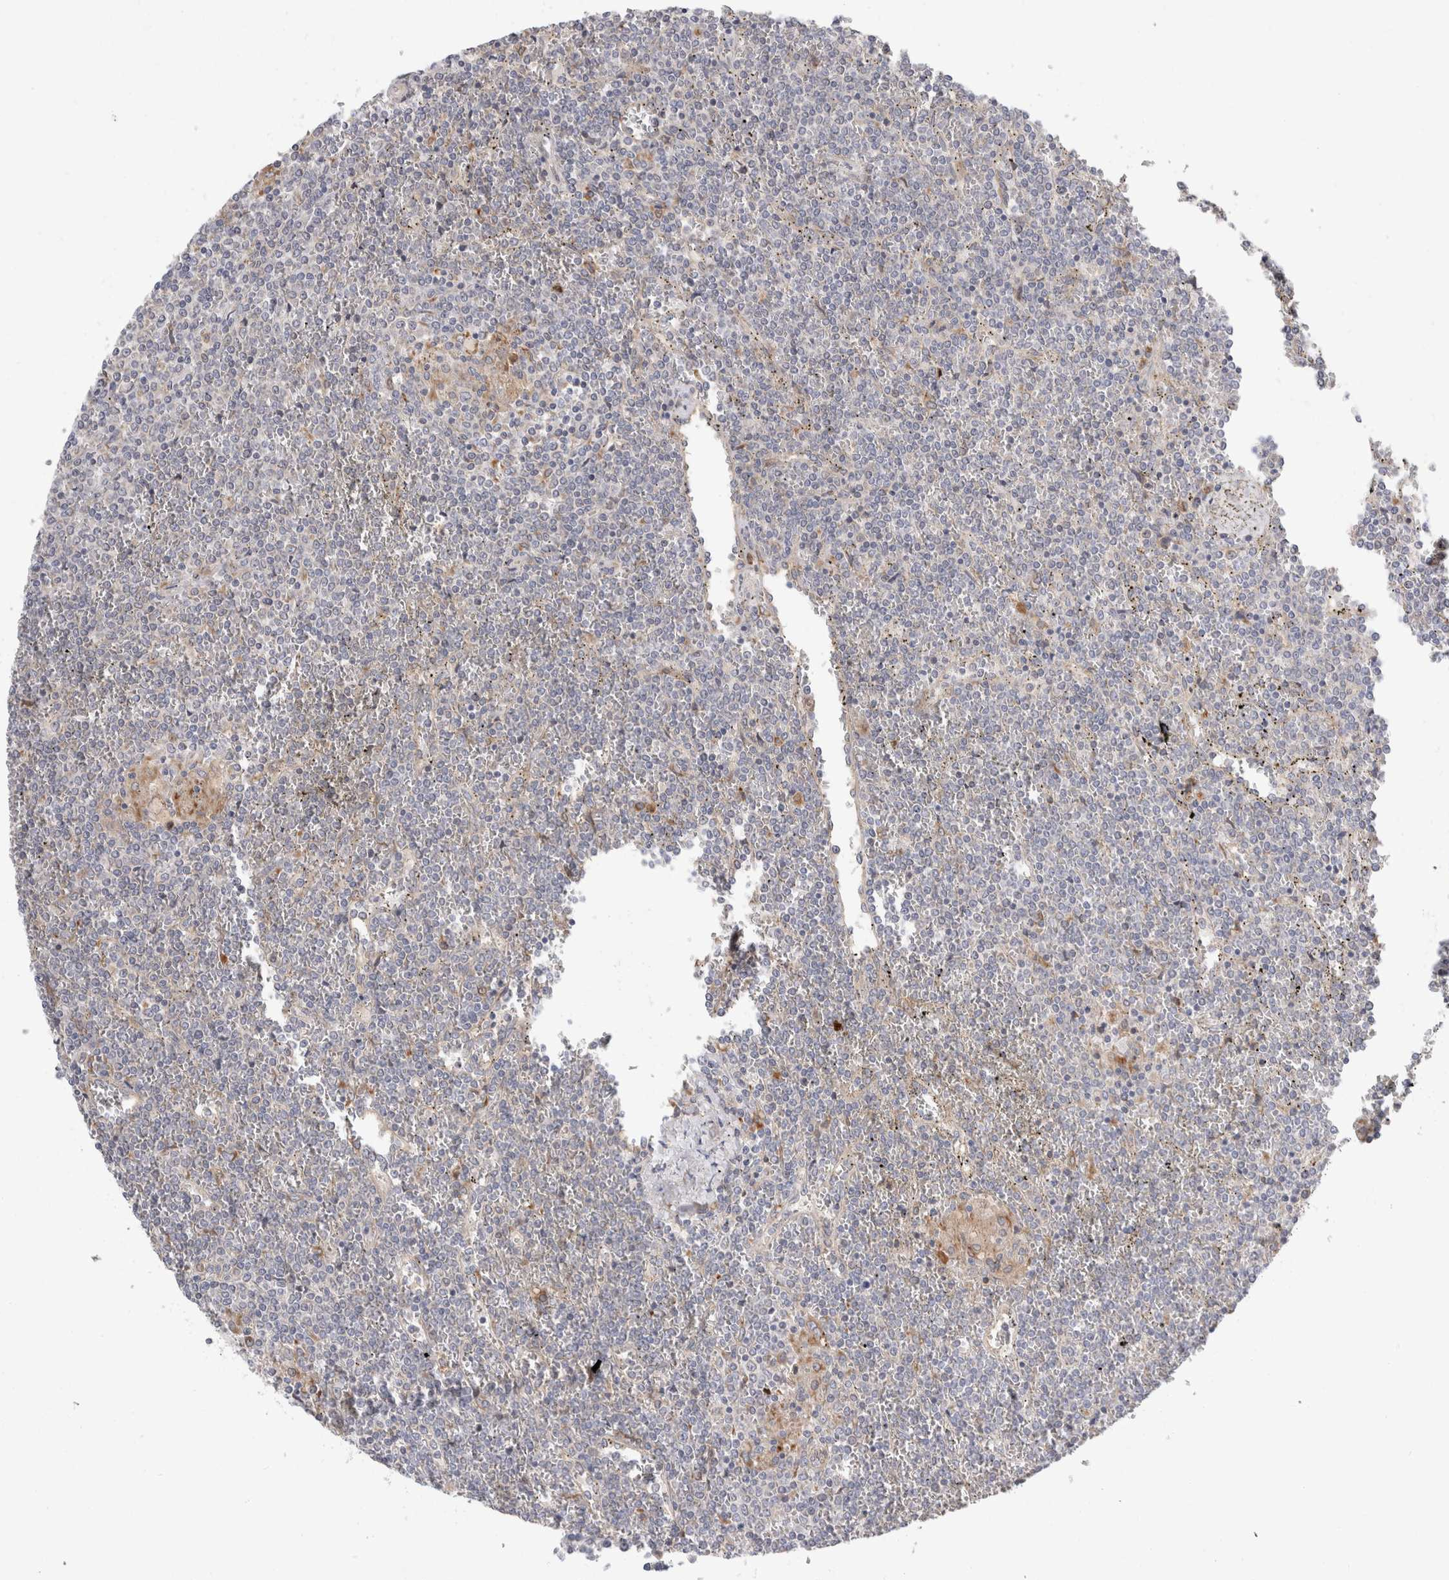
{"staining": {"intensity": "negative", "quantity": "none", "location": "none"}, "tissue": "lymphoma", "cell_type": "Tumor cells", "image_type": "cancer", "snomed": [{"axis": "morphology", "description": "Malignant lymphoma, non-Hodgkin's type, Low grade"}, {"axis": "topography", "description": "Spleen"}], "caption": "DAB (3,3'-diaminobenzidine) immunohistochemical staining of human lymphoma reveals no significant expression in tumor cells.", "gene": "RPN2", "patient": {"sex": "female", "age": 19}}